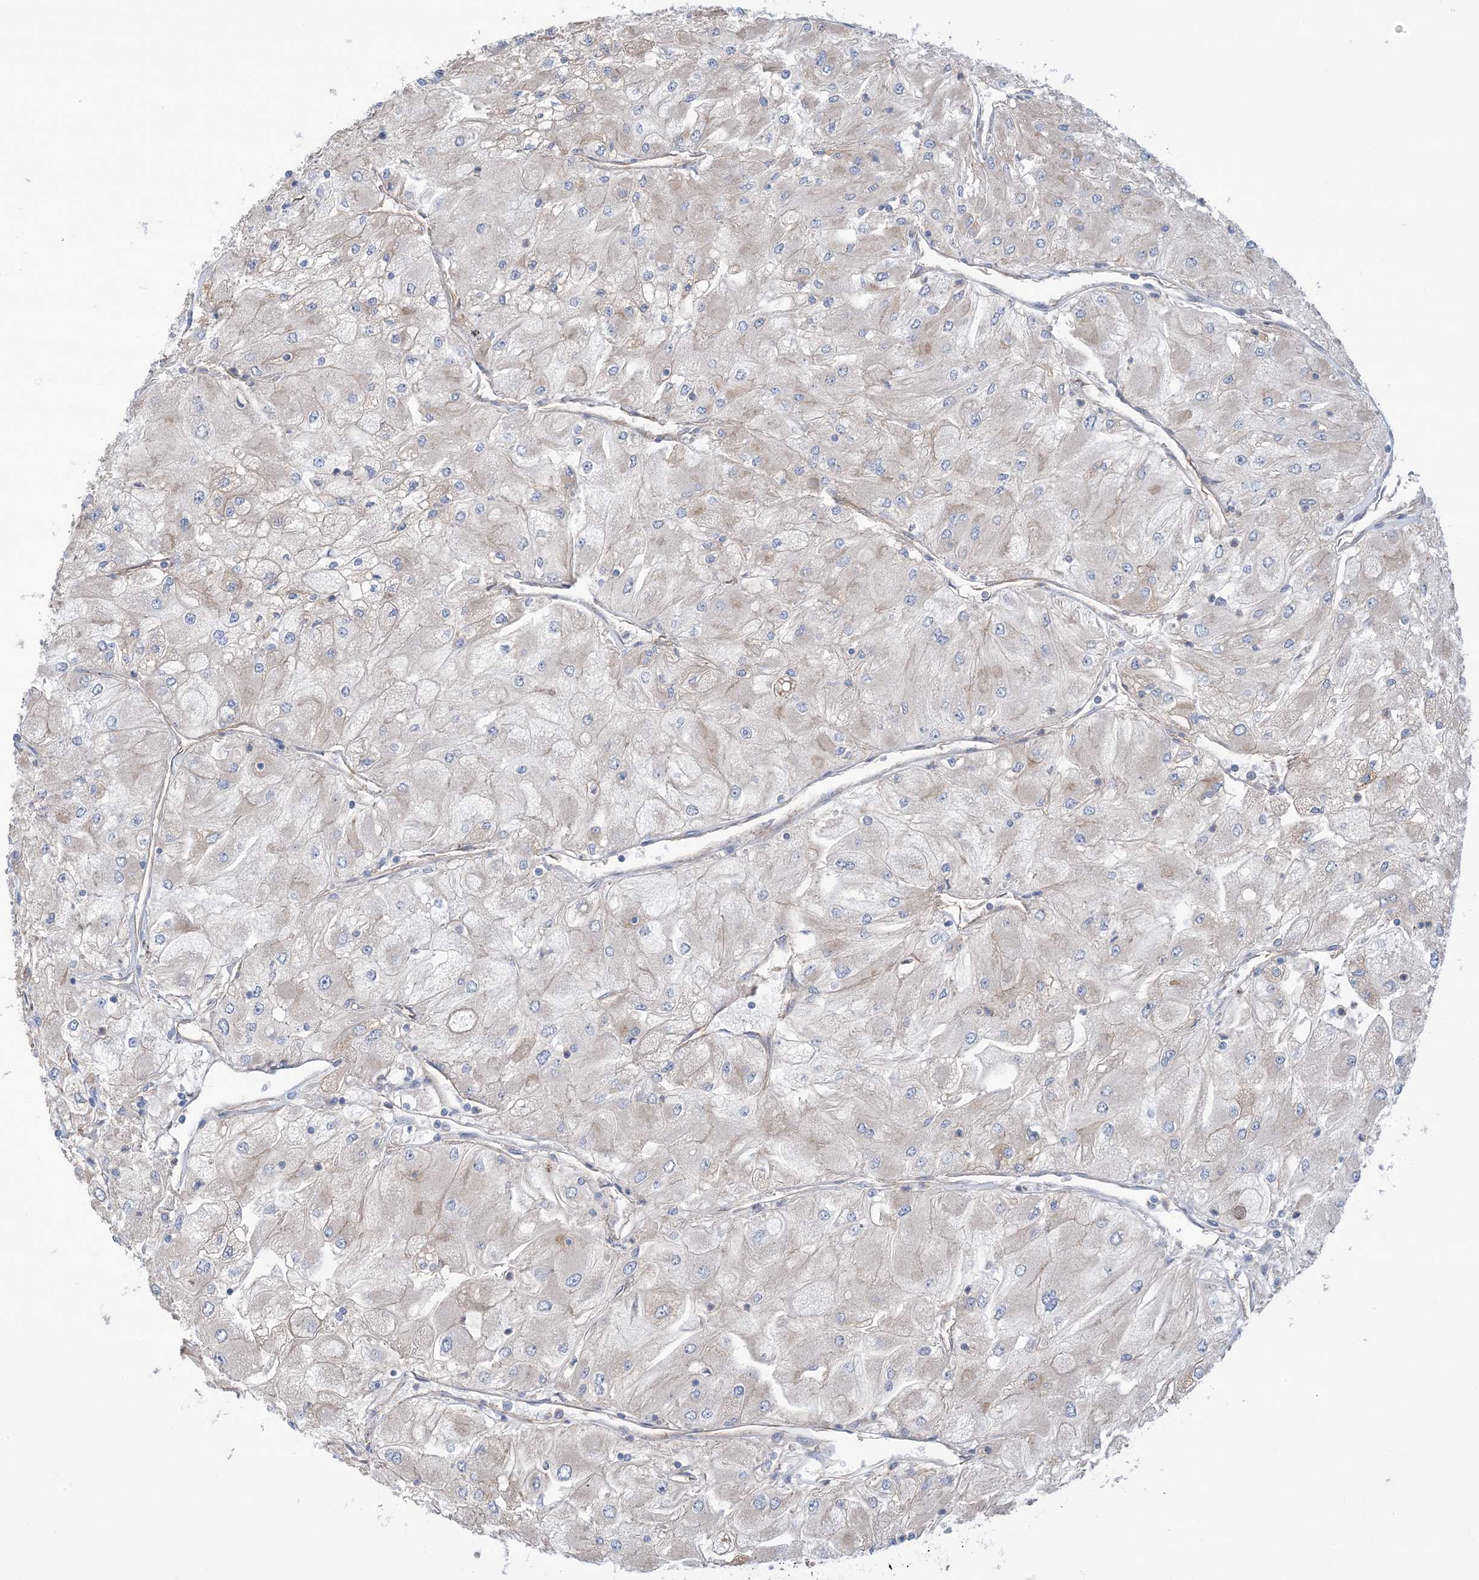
{"staining": {"intensity": "negative", "quantity": "none", "location": "none"}, "tissue": "renal cancer", "cell_type": "Tumor cells", "image_type": "cancer", "snomed": [{"axis": "morphology", "description": "Adenocarcinoma, NOS"}, {"axis": "topography", "description": "Kidney"}], "caption": "Human renal cancer (adenocarcinoma) stained for a protein using immunohistochemistry (IHC) demonstrates no expression in tumor cells.", "gene": "CCNY", "patient": {"sex": "male", "age": 80}}